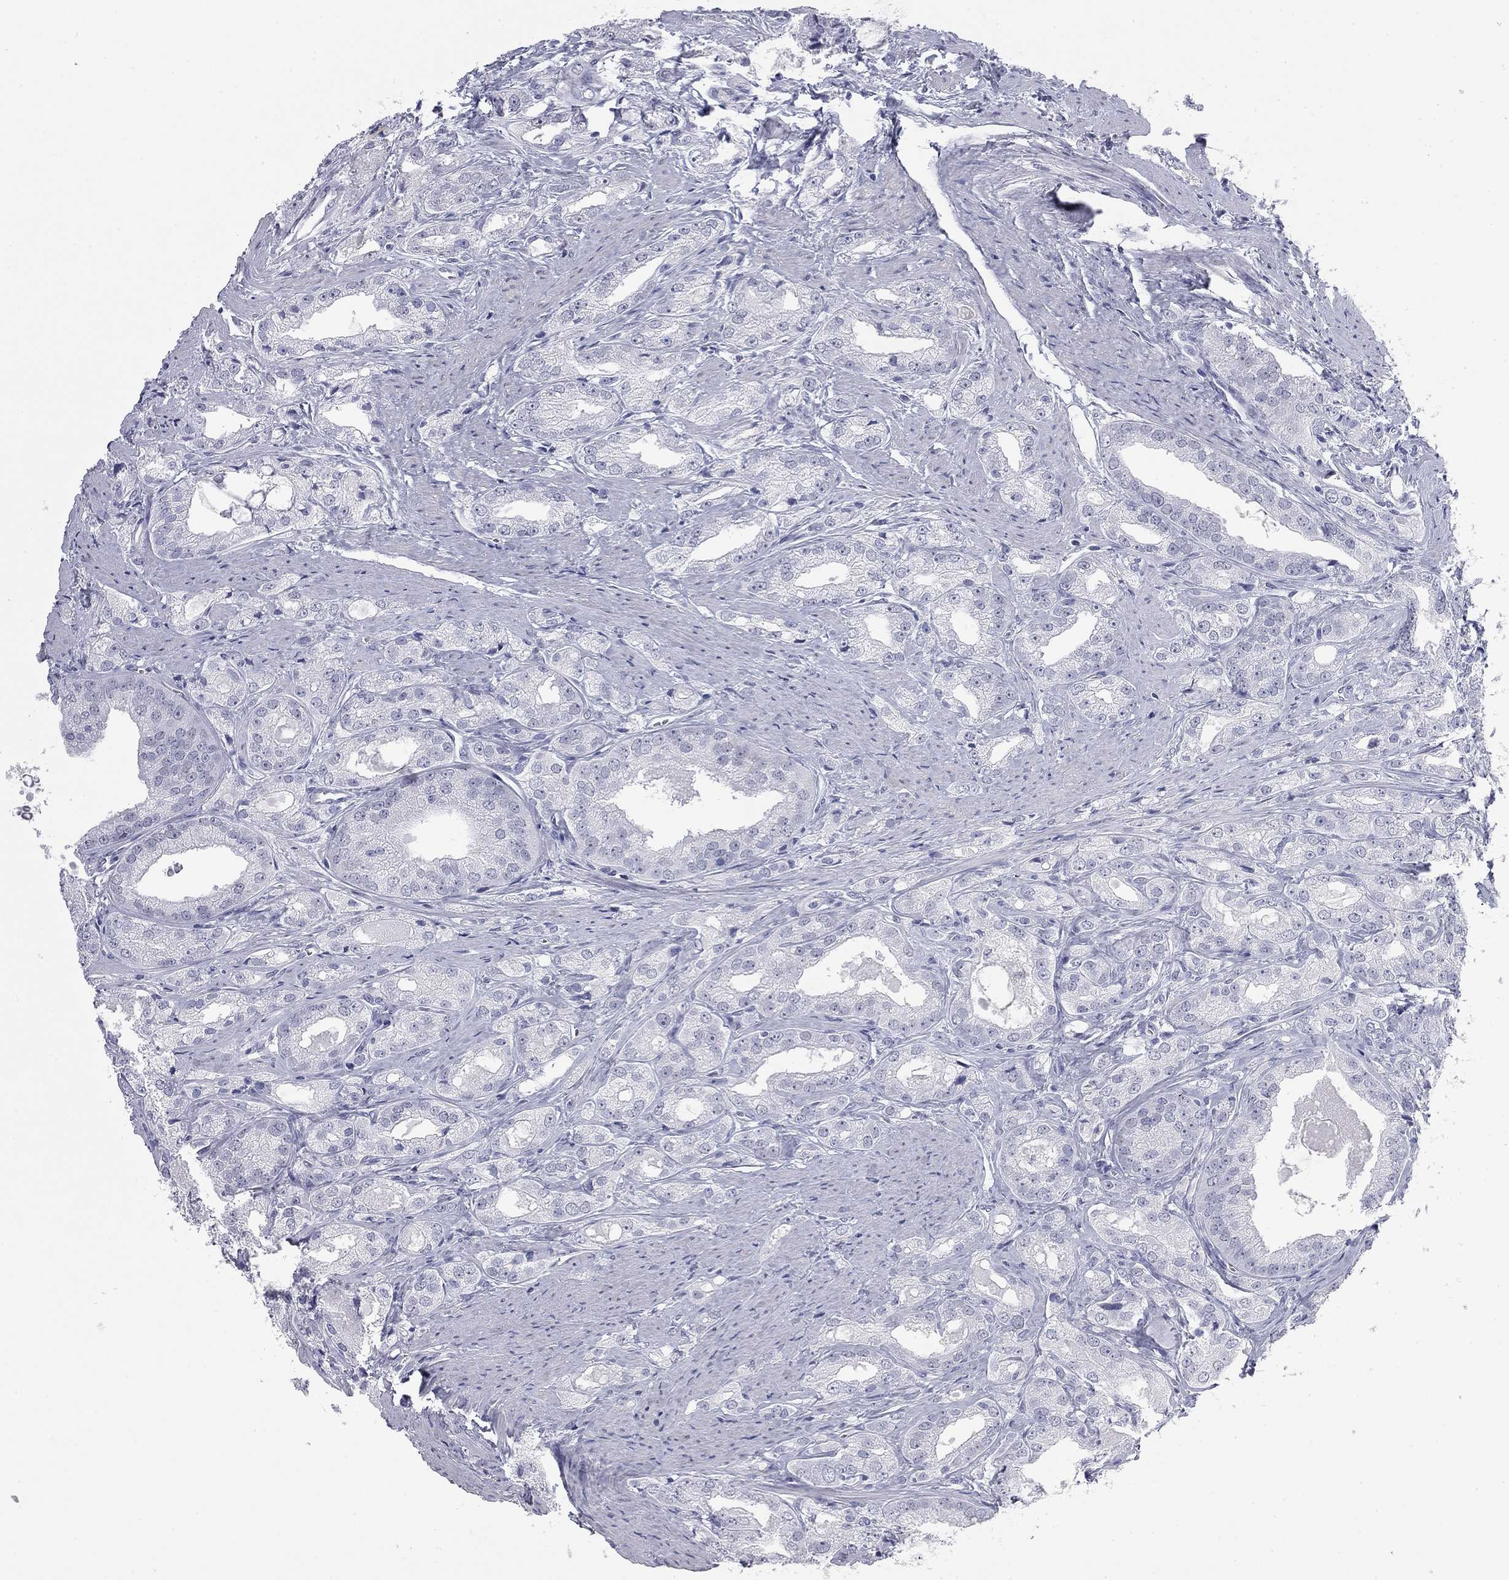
{"staining": {"intensity": "negative", "quantity": "none", "location": "none"}, "tissue": "prostate cancer", "cell_type": "Tumor cells", "image_type": "cancer", "snomed": [{"axis": "morphology", "description": "Adenocarcinoma, NOS"}, {"axis": "morphology", "description": "Adenocarcinoma, High grade"}, {"axis": "topography", "description": "Prostate"}], "caption": "Immunohistochemistry image of human prostate cancer (adenocarcinoma) stained for a protein (brown), which shows no staining in tumor cells.", "gene": "AK8", "patient": {"sex": "male", "age": 70}}